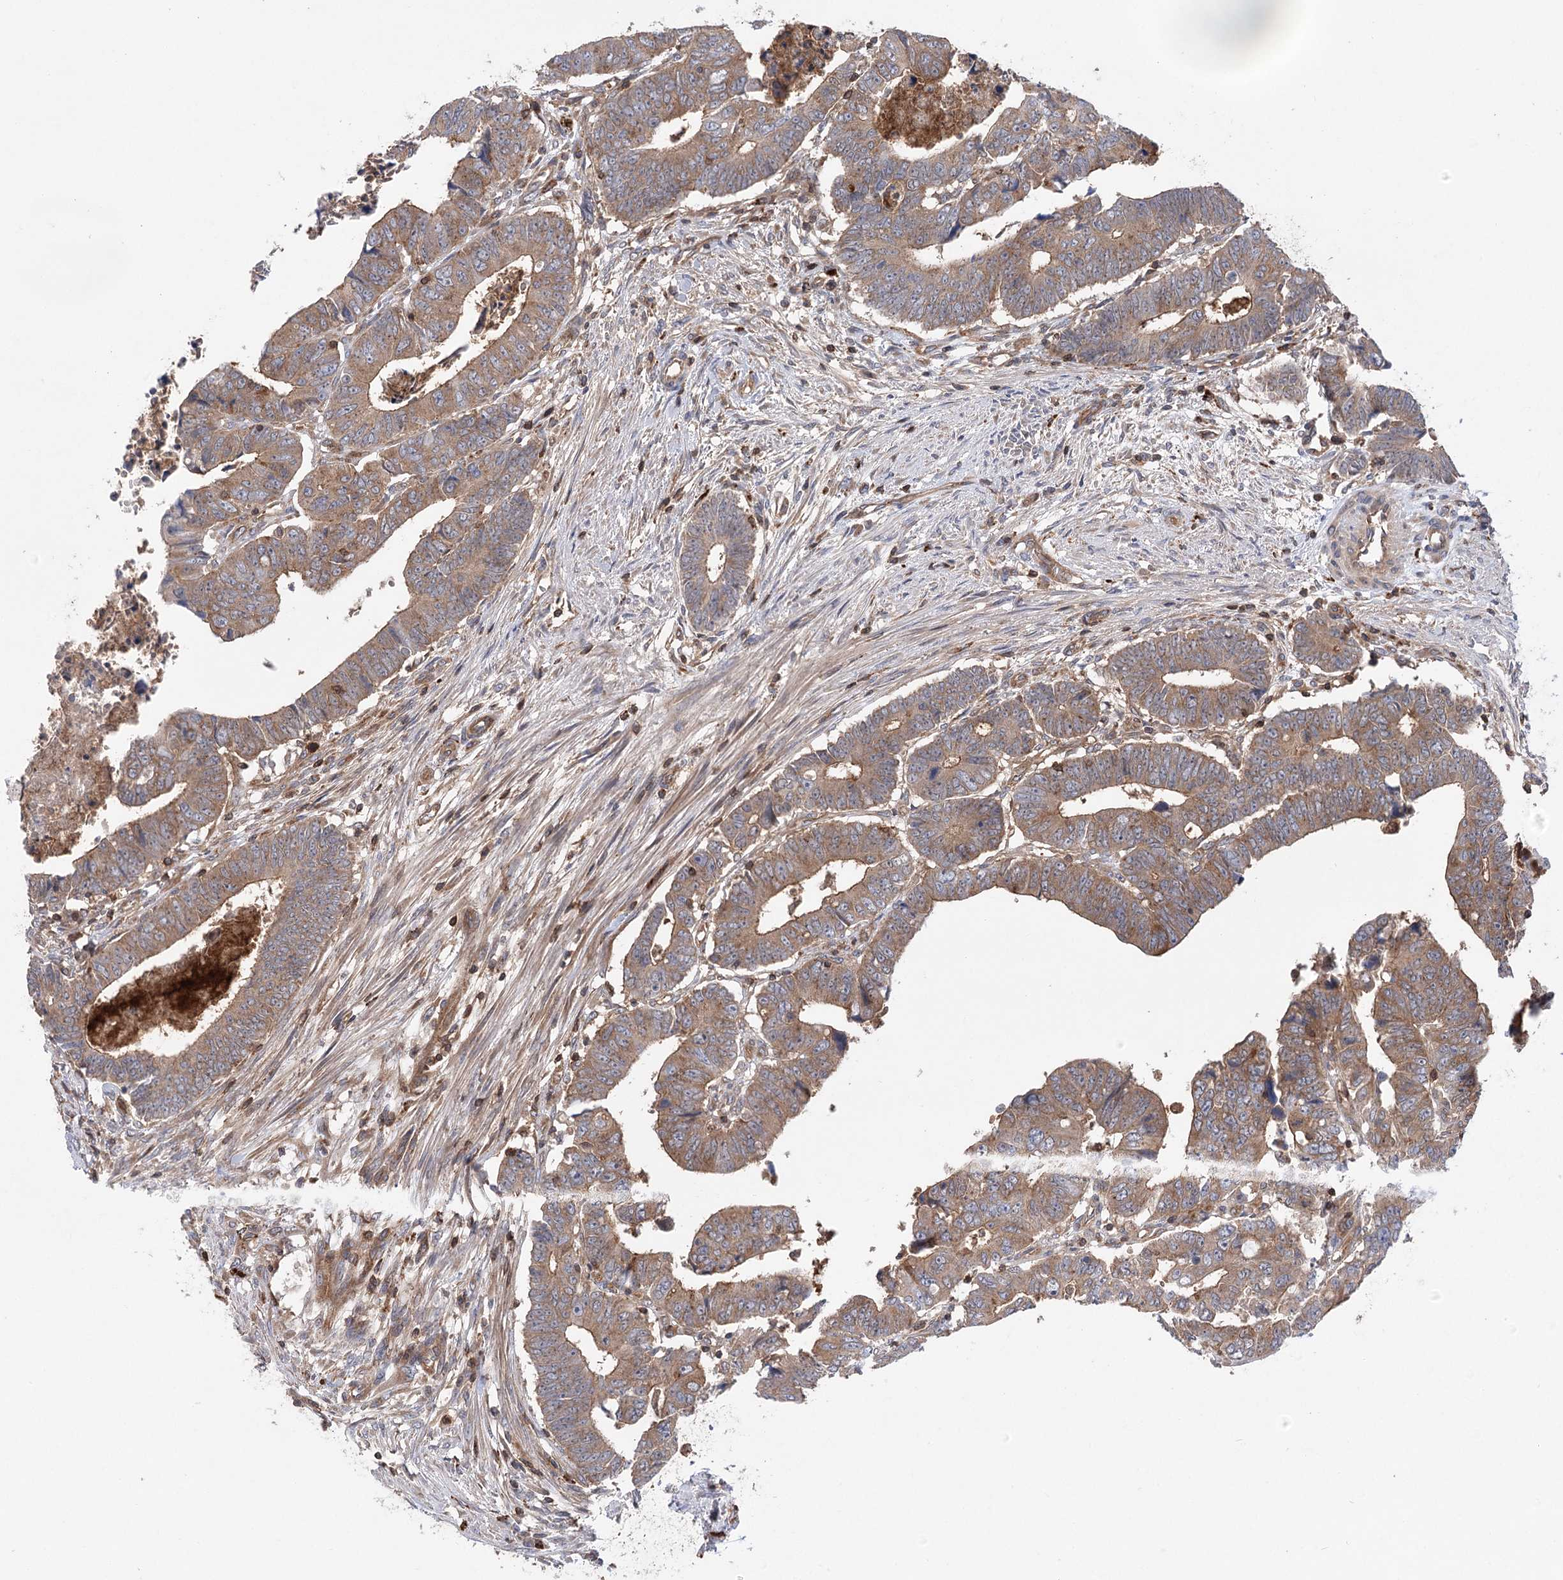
{"staining": {"intensity": "moderate", "quantity": ">75%", "location": "cytoplasmic/membranous"}, "tissue": "colorectal cancer", "cell_type": "Tumor cells", "image_type": "cancer", "snomed": [{"axis": "morphology", "description": "Normal tissue, NOS"}, {"axis": "morphology", "description": "Adenocarcinoma, NOS"}, {"axis": "topography", "description": "Rectum"}], "caption": "A brown stain labels moderate cytoplasmic/membranous expression of a protein in colorectal cancer (adenocarcinoma) tumor cells. (brown staining indicates protein expression, while blue staining denotes nuclei).", "gene": "VPS37B", "patient": {"sex": "female", "age": 65}}